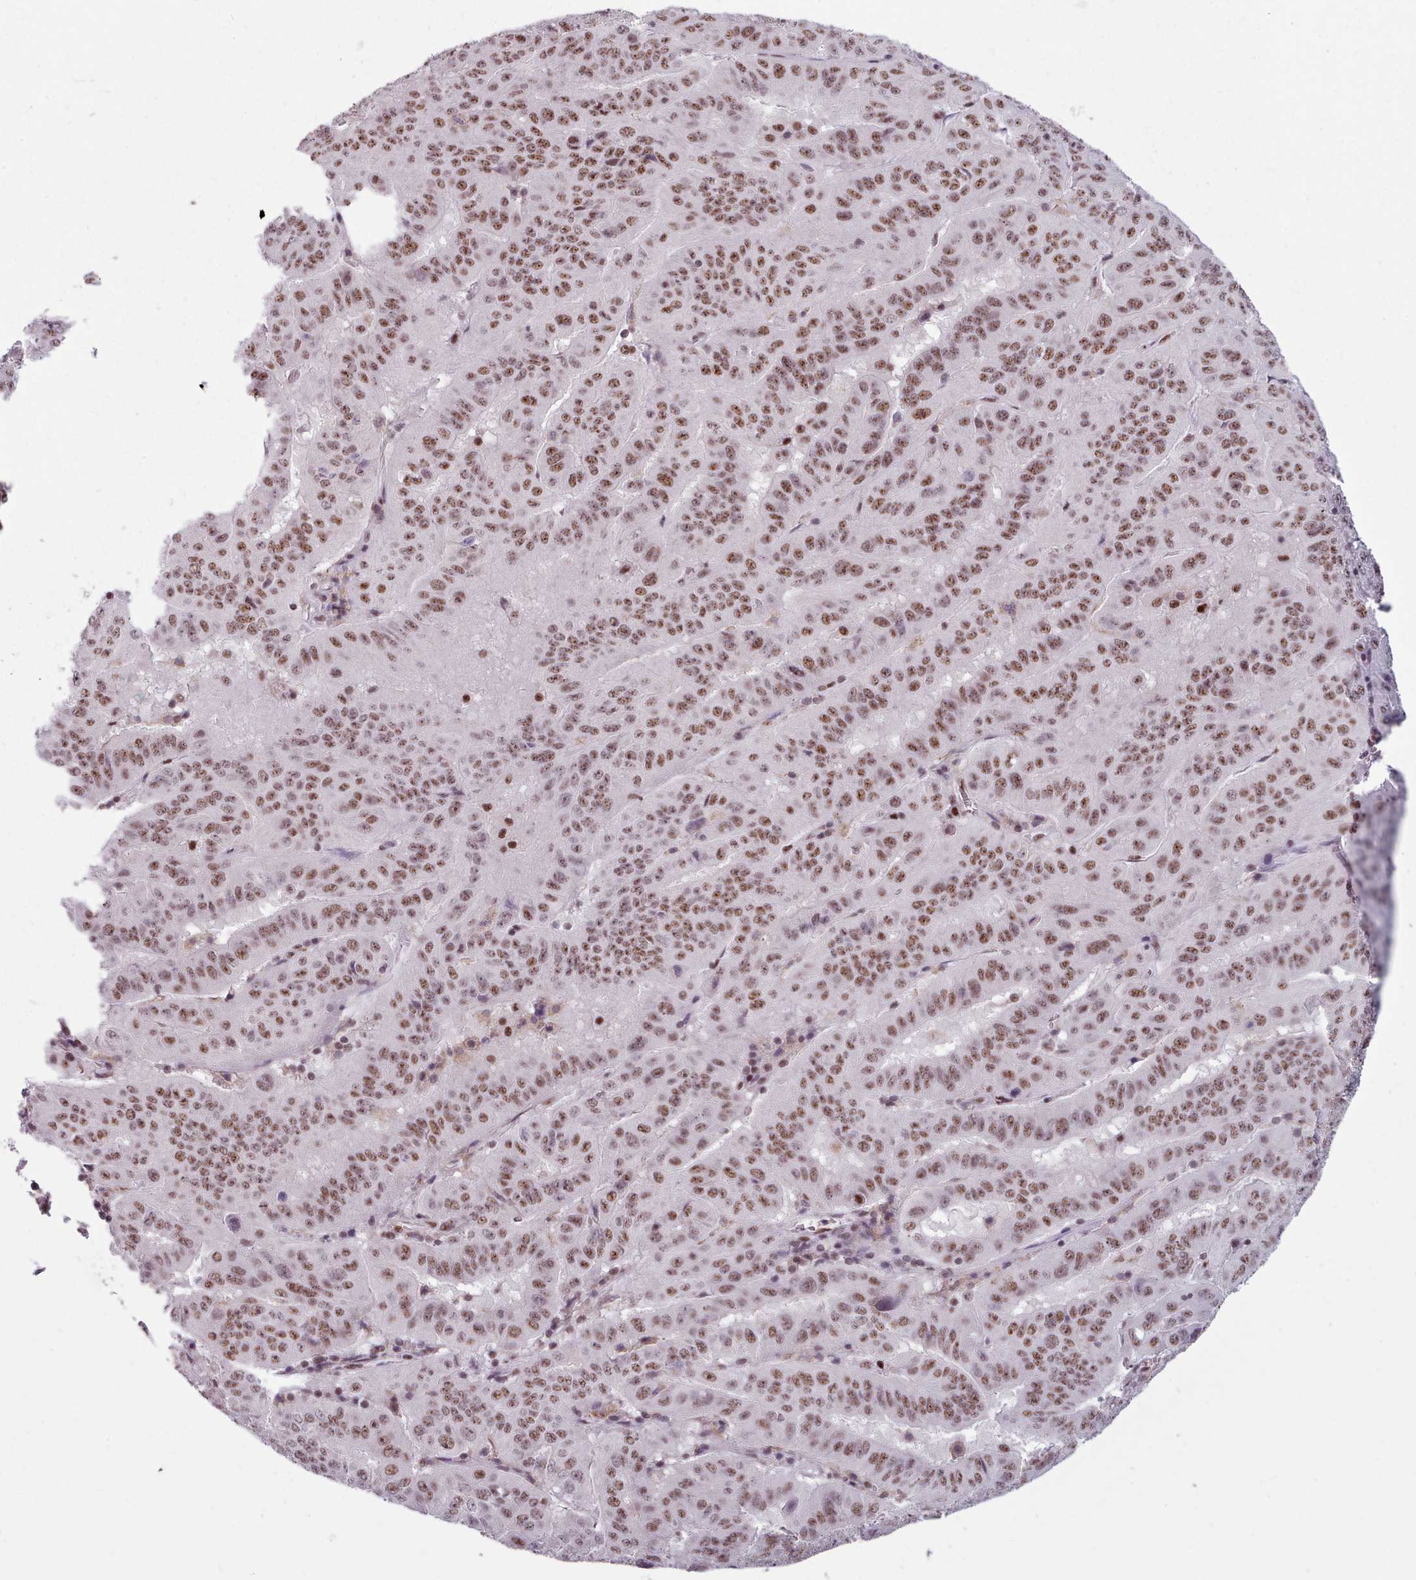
{"staining": {"intensity": "moderate", "quantity": ">75%", "location": "nuclear"}, "tissue": "pancreatic cancer", "cell_type": "Tumor cells", "image_type": "cancer", "snomed": [{"axis": "morphology", "description": "Adenocarcinoma, NOS"}, {"axis": "topography", "description": "Pancreas"}], "caption": "This is a micrograph of immunohistochemistry (IHC) staining of pancreatic adenocarcinoma, which shows moderate staining in the nuclear of tumor cells.", "gene": "SRRM1", "patient": {"sex": "male", "age": 63}}